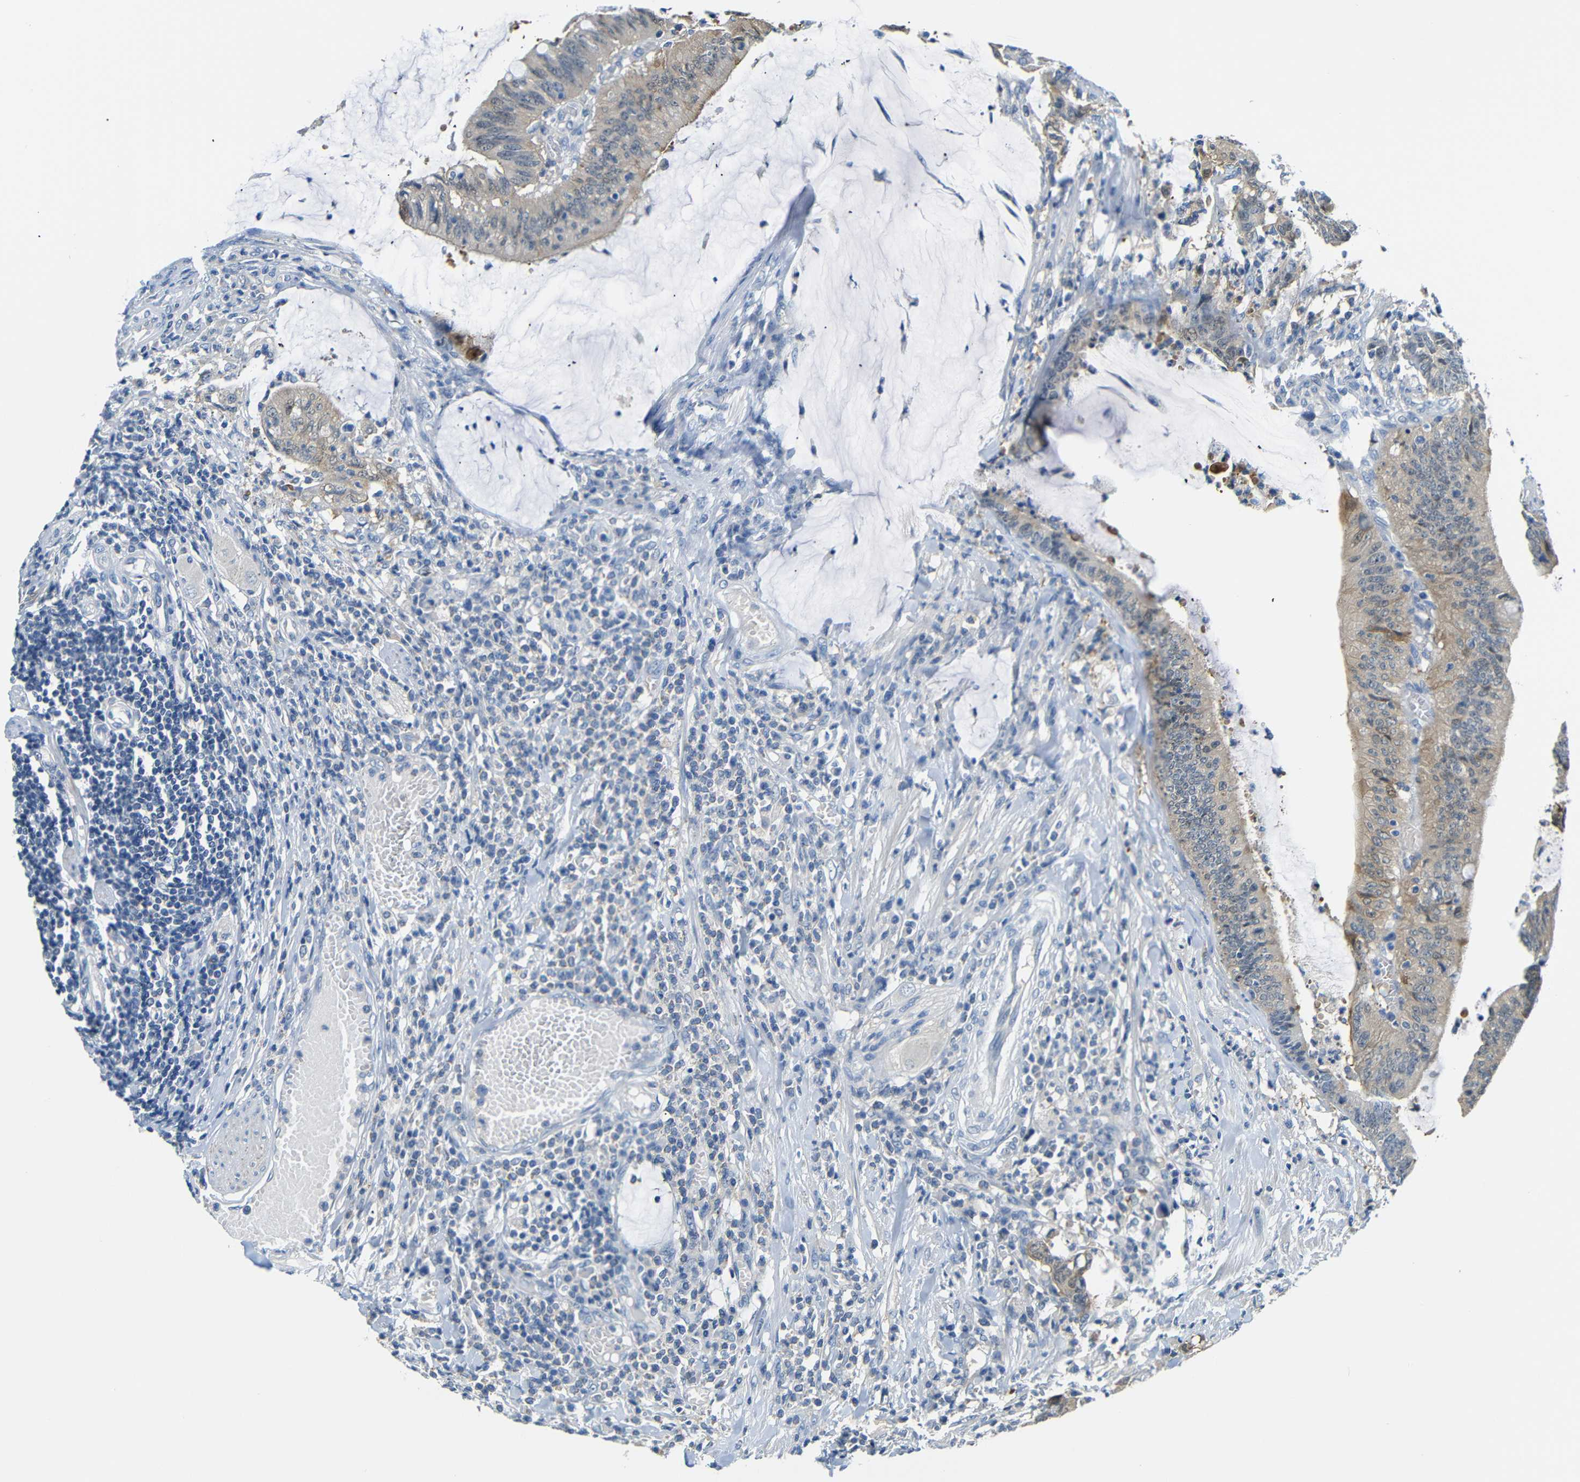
{"staining": {"intensity": "weak", "quantity": "25%-75%", "location": "cytoplasmic/membranous"}, "tissue": "colorectal cancer", "cell_type": "Tumor cells", "image_type": "cancer", "snomed": [{"axis": "morphology", "description": "Adenocarcinoma, NOS"}, {"axis": "topography", "description": "Rectum"}], "caption": "Brown immunohistochemical staining in human adenocarcinoma (colorectal) shows weak cytoplasmic/membranous positivity in about 25%-75% of tumor cells. (Stains: DAB in brown, nuclei in blue, Microscopy: brightfield microscopy at high magnification).", "gene": "SFN", "patient": {"sex": "female", "age": 66}}